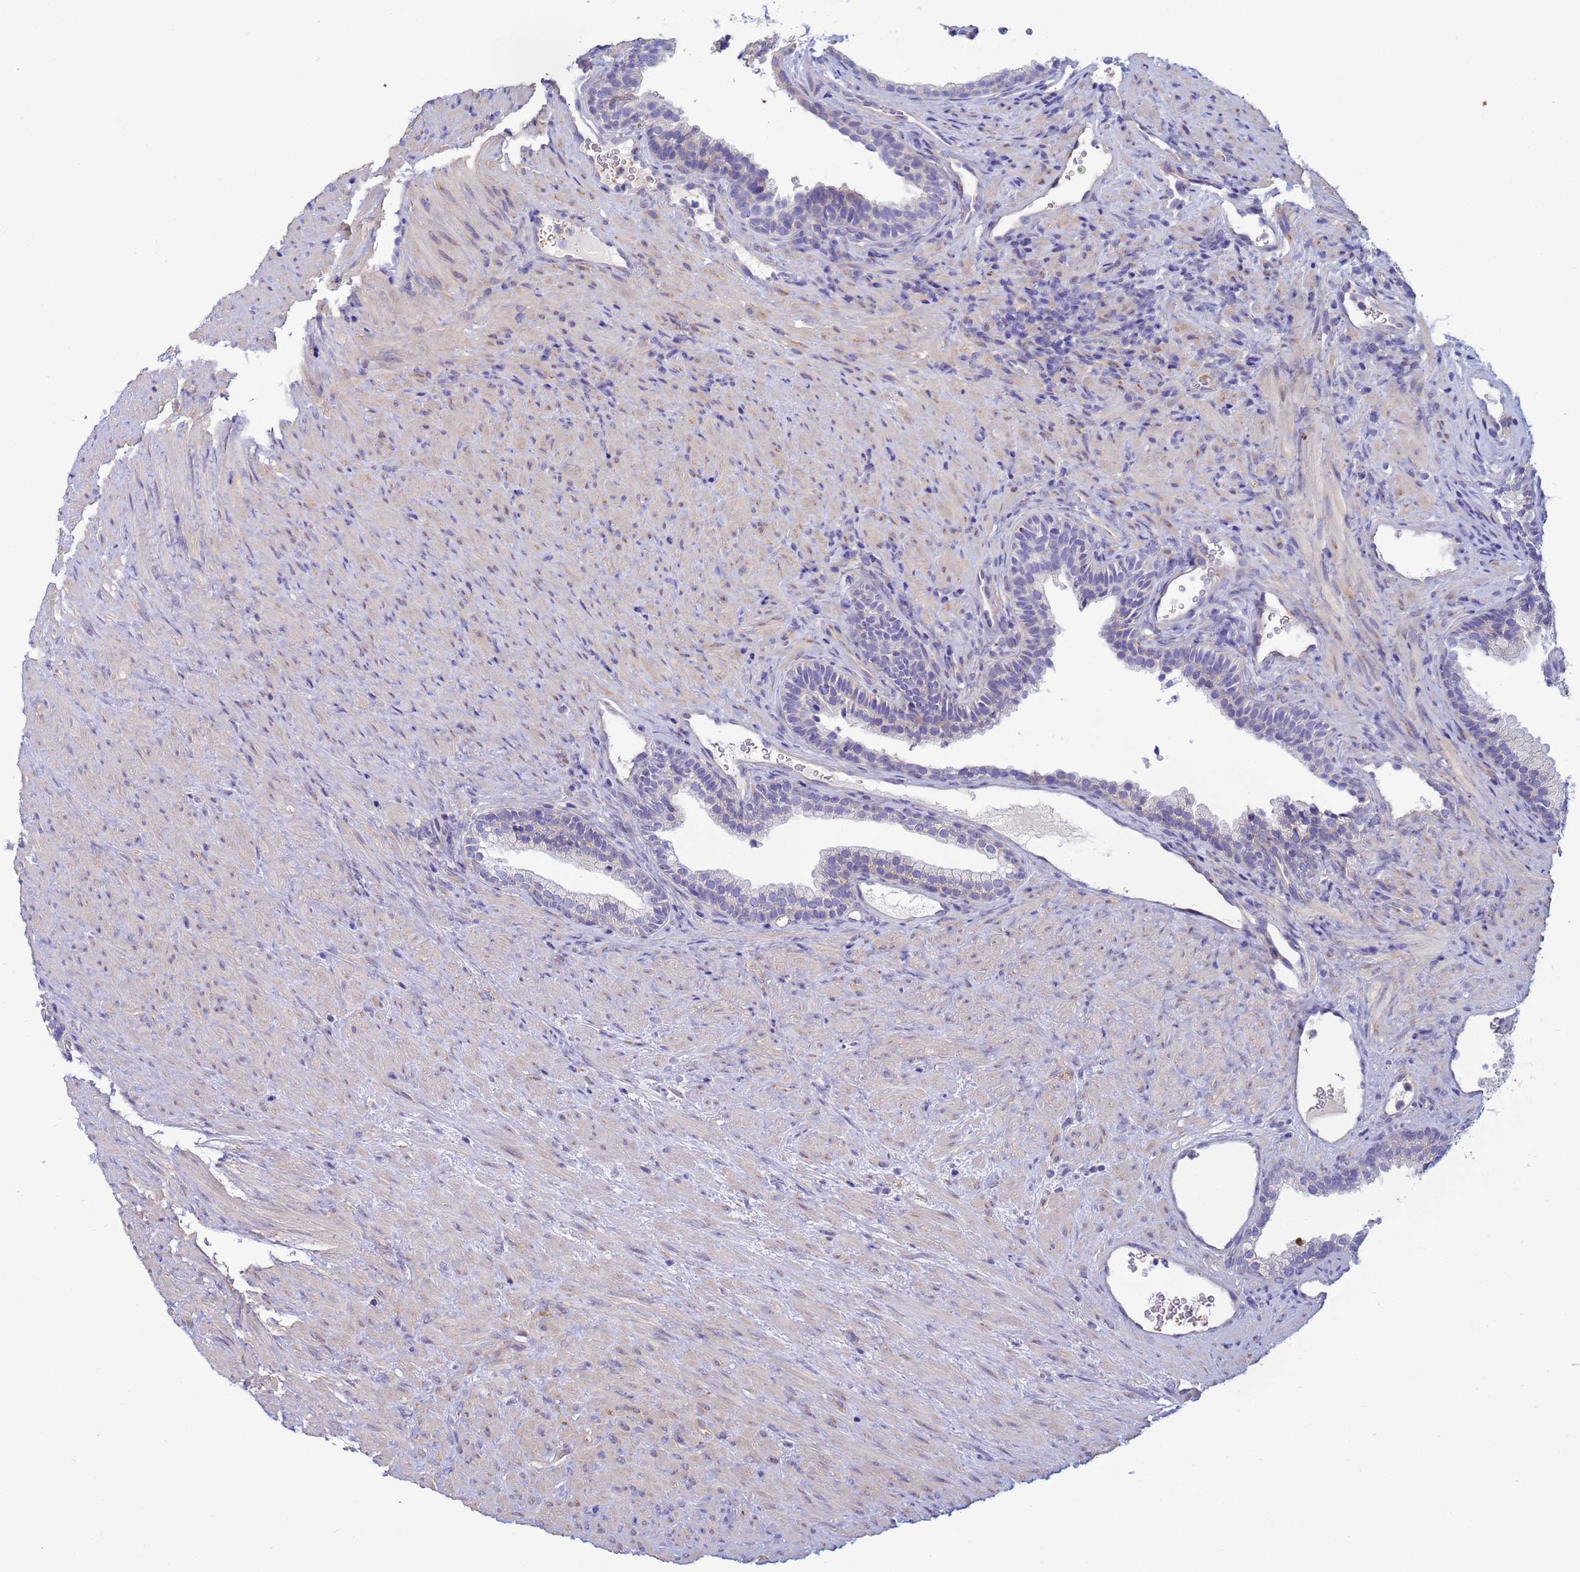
{"staining": {"intensity": "moderate", "quantity": "25%-75%", "location": "cytoplasmic/membranous"}, "tissue": "prostate", "cell_type": "Glandular cells", "image_type": "normal", "snomed": [{"axis": "morphology", "description": "Normal tissue, NOS"}, {"axis": "topography", "description": "Prostate"}], "caption": "Unremarkable prostate was stained to show a protein in brown. There is medium levels of moderate cytoplasmic/membranous staining in approximately 25%-75% of glandular cells. Ihc stains the protein of interest in brown and the nuclei are stained blue.", "gene": "TRPC6", "patient": {"sex": "male", "age": 76}}